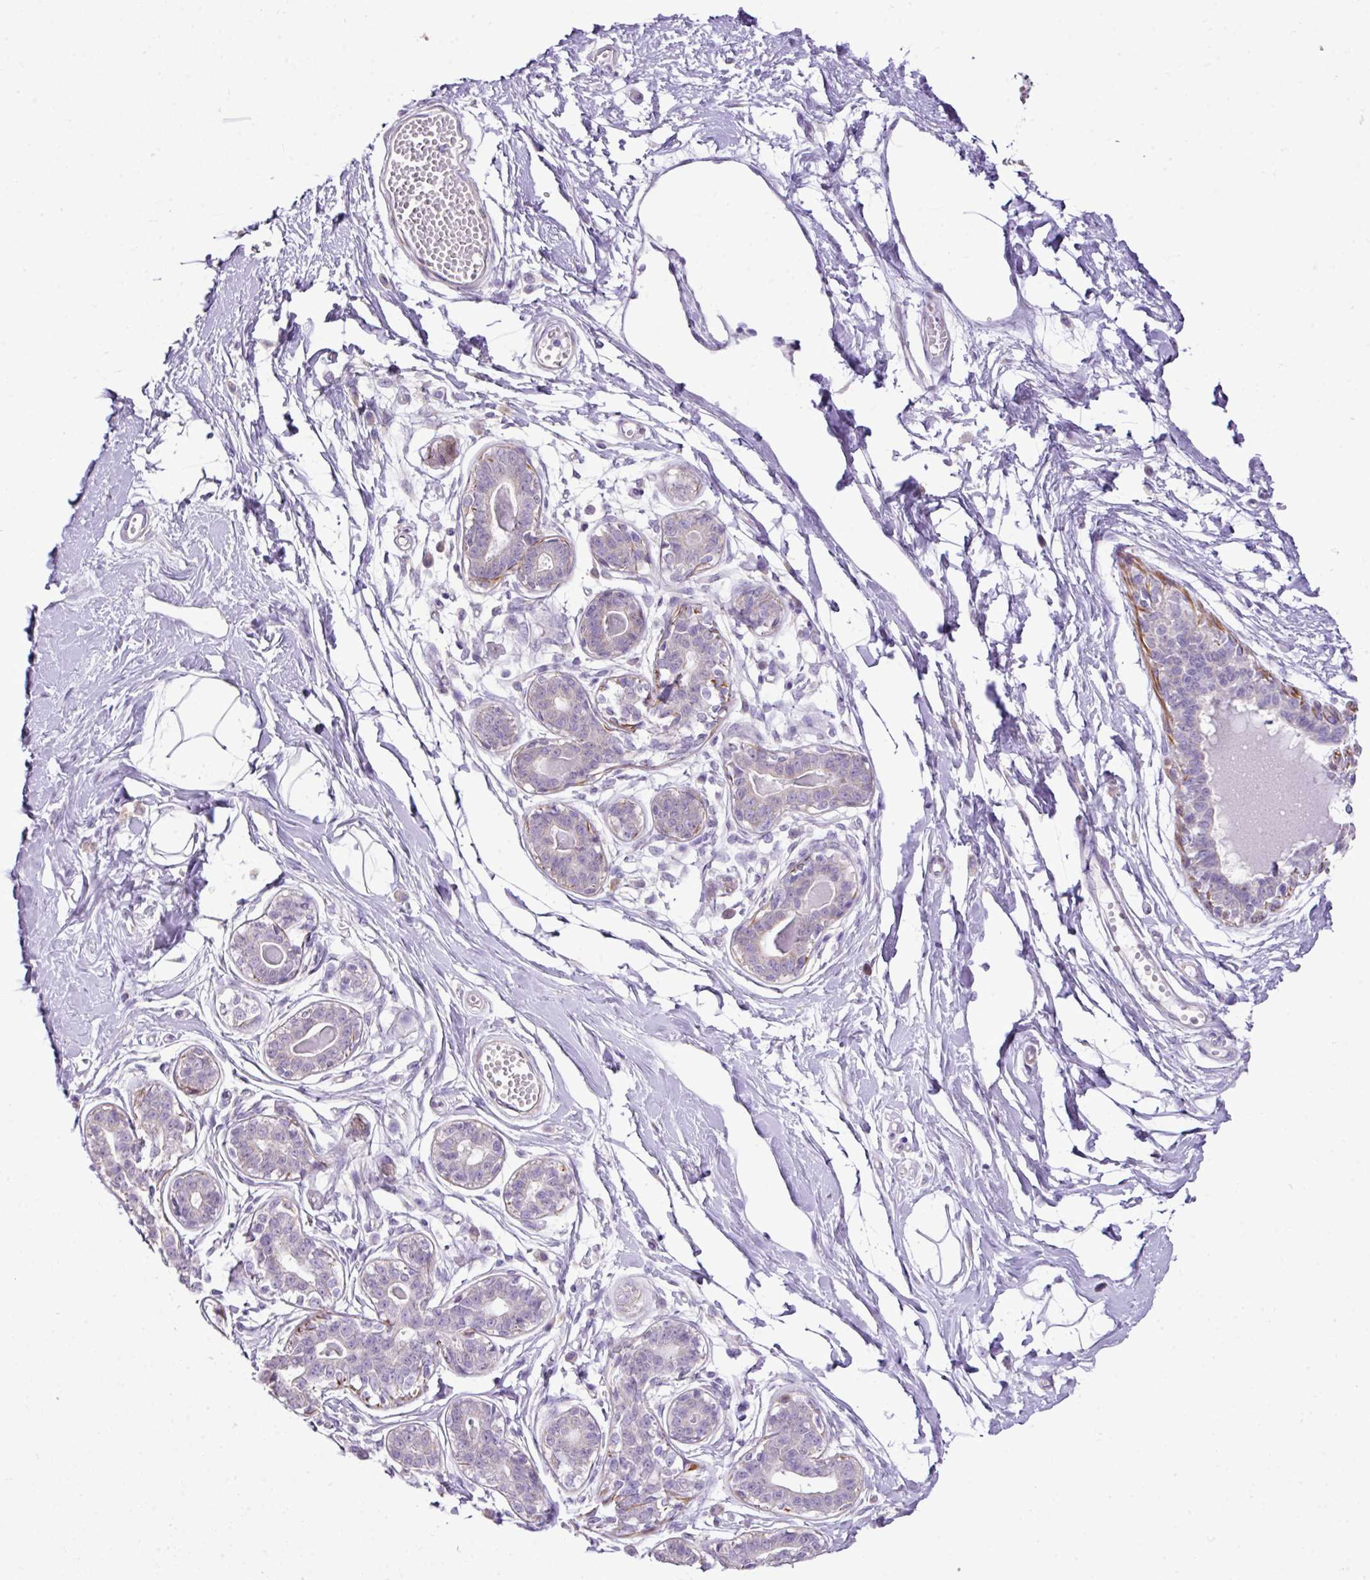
{"staining": {"intensity": "negative", "quantity": "none", "location": "none"}, "tissue": "breast", "cell_type": "Adipocytes", "image_type": "normal", "snomed": [{"axis": "morphology", "description": "Normal tissue, NOS"}, {"axis": "topography", "description": "Breast"}], "caption": "Immunohistochemistry (IHC) histopathology image of normal breast stained for a protein (brown), which shows no staining in adipocytes. (Brightfield microscopy of DAB (3,3'-diaminobenzidine) immunohistochemistry at high magnification).", "gene": "DIP2A", "patient": {"sex": "female", "age": 45}}